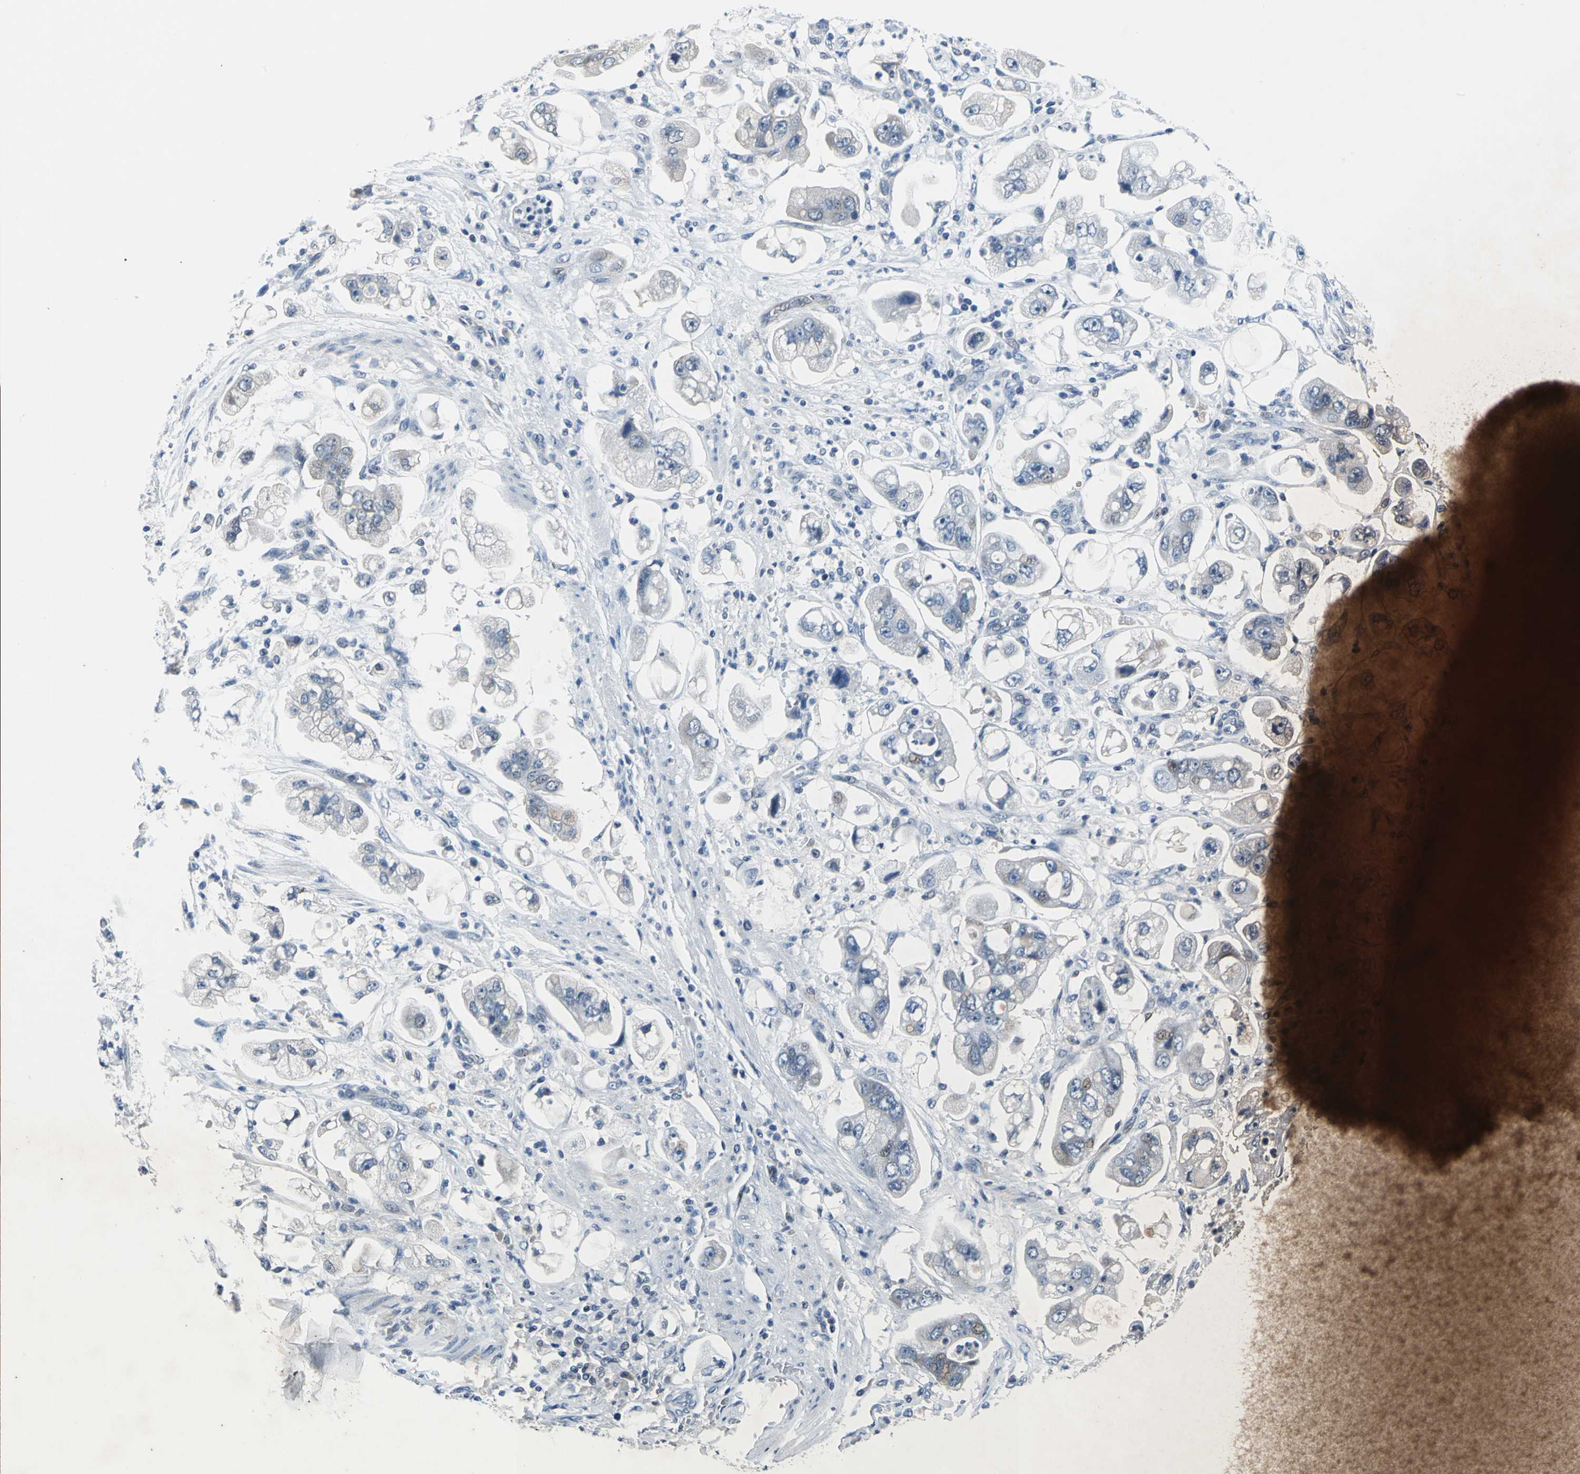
{"staining": {"intensity": "moderate", "quantity": "<25%", "location": "cytoplasmic/membranous,nuclear"}, "tissue": "stomach cancer", "cell_type": "Tumor cells", "image_type": "cancer", "snomed": [{"axis": "morphology", "description": "Adenocarcinoma, NOS"}, {"axis": "topography", "description": "Stomach"}], "caption": "Brown immunohistochemical staining in adenocarcinoma (stomach) demonstrates moderate cytoplasmic/membranous and nuclear expression in approximately <25% of tumor cells. The protein is shown in brown color, while the nuclei are stained blue.", "gene": "ZNF415", "patient": {"sex": "male", "age": 62}}